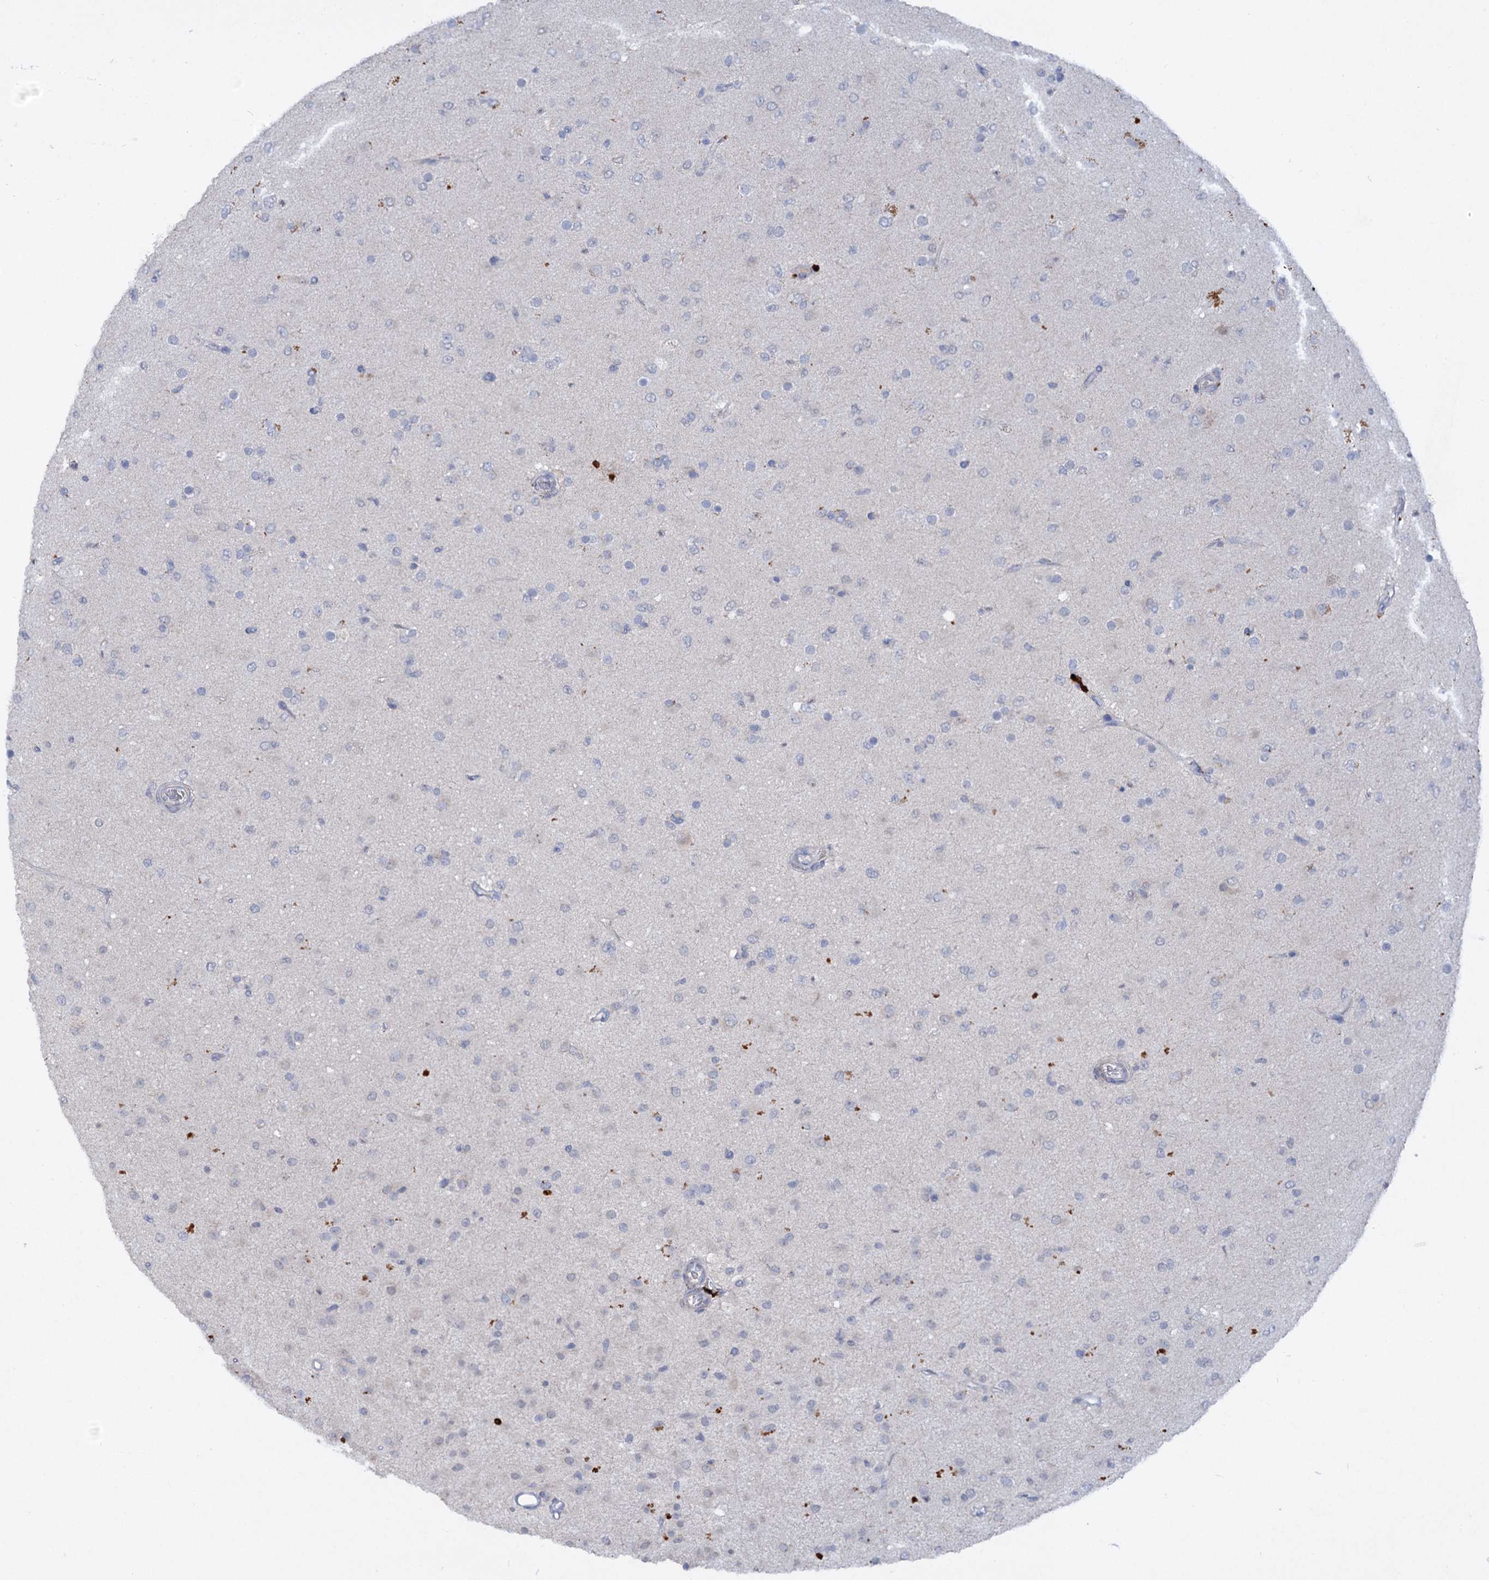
{"staining": {"intensity": "negative", "quantity": "none", "location": "none"}, "tissue": "glioma", "cell_type": "Tumor cells", "image_type": "cancer", "snomed": [{"axis": "morphology", "description": "Glioma, malignant, Low grade"}, {"axis": "topography", "description": "Brain"}], "caption": "High magnification brightfield microscopy of glioma stained with DAB (3,3'-diaminobenzidine) (brown) and counterstained with hematoxylin (blue): tumor cells show no significant expression.", "gene": "ATP4A", "patient": {"sex": "male", "age": 65}}